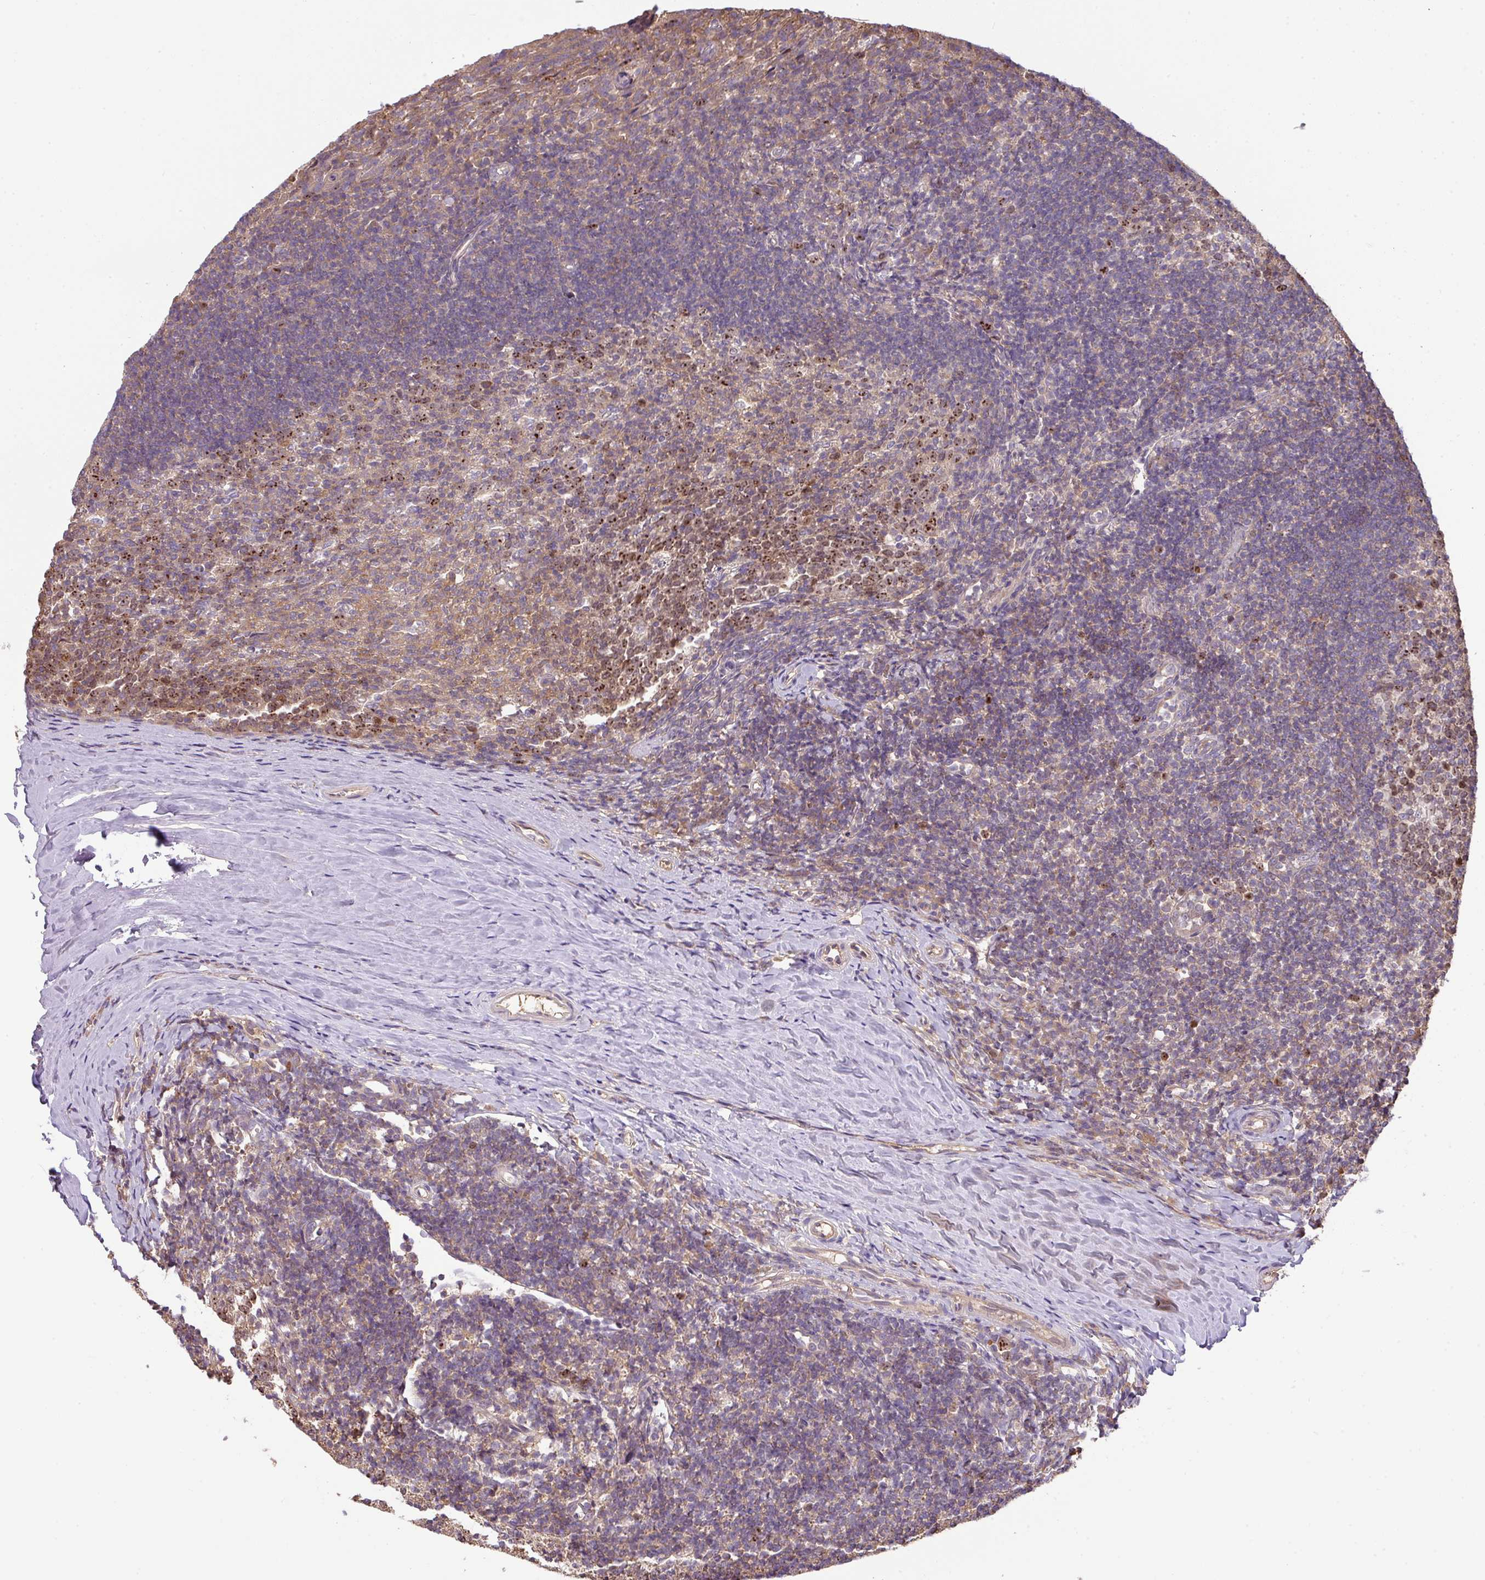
{"staining": {"intensity": "moderate", "quantity": "25%-75%", "location": "cytoplasmic/membranous"}, "tissue": "tonsil", "cell_type": "Germinal center cells", "image_type": "normal", "snomed": [{"axis": "morphology", "description": "Normal tissue, NOS"}, {"axis": "topography", "description": "Tonsil"}], "caption": "This micrograph exhibits IHC staining of unremarkable human tonsil, with medium moderate cytoplasmic/membranous expression in about 25%-75% of germinal center cells.", "gene": "VENTX", "patient": {"sex": "female", "age": 10}}